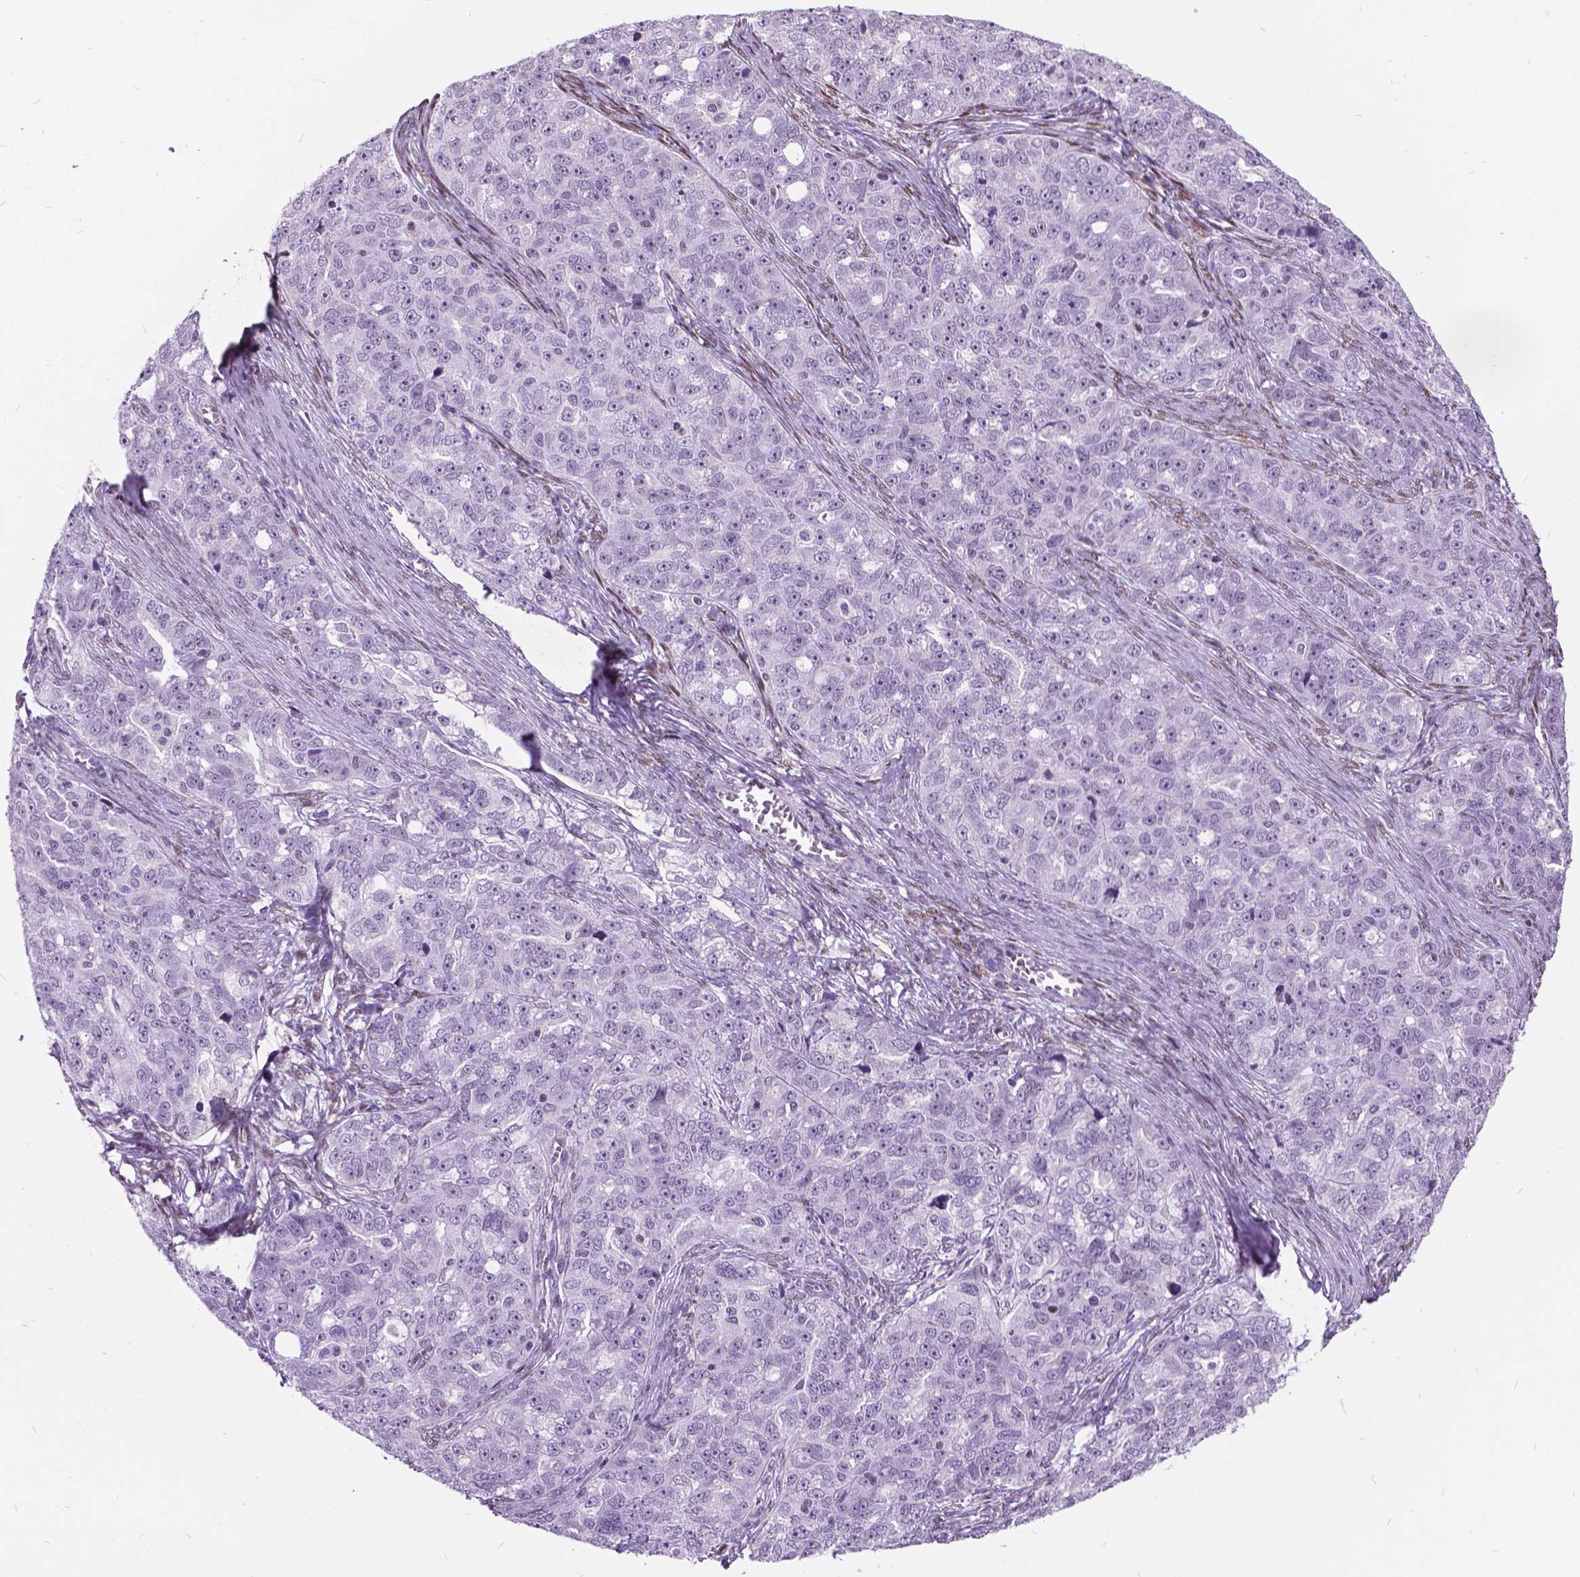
{"staining": {"intensity": "negative", "quantity": "none", "location": "none"}, "tissue": "ovarian cancer", "cell_type": "Tumor cells", "image_type": "cancer", "snomed": [{"axis": "morphology", "description": "Cystadenocarcinoma, serous, NOS"}, {"axis": "topography", "description": "Ovary"}], "caption": "Tumor cells are negative for brown protein staining in ovarian cancer (serous cystadenocarcinoma). Brightfield microscopy of immunohistochemistry (IHC) stained with DAB (brown) and hematoxylin (blue), captured at high magnification.", "gene": "DPF3", "patient": {"sex": "female", "age": 51}}